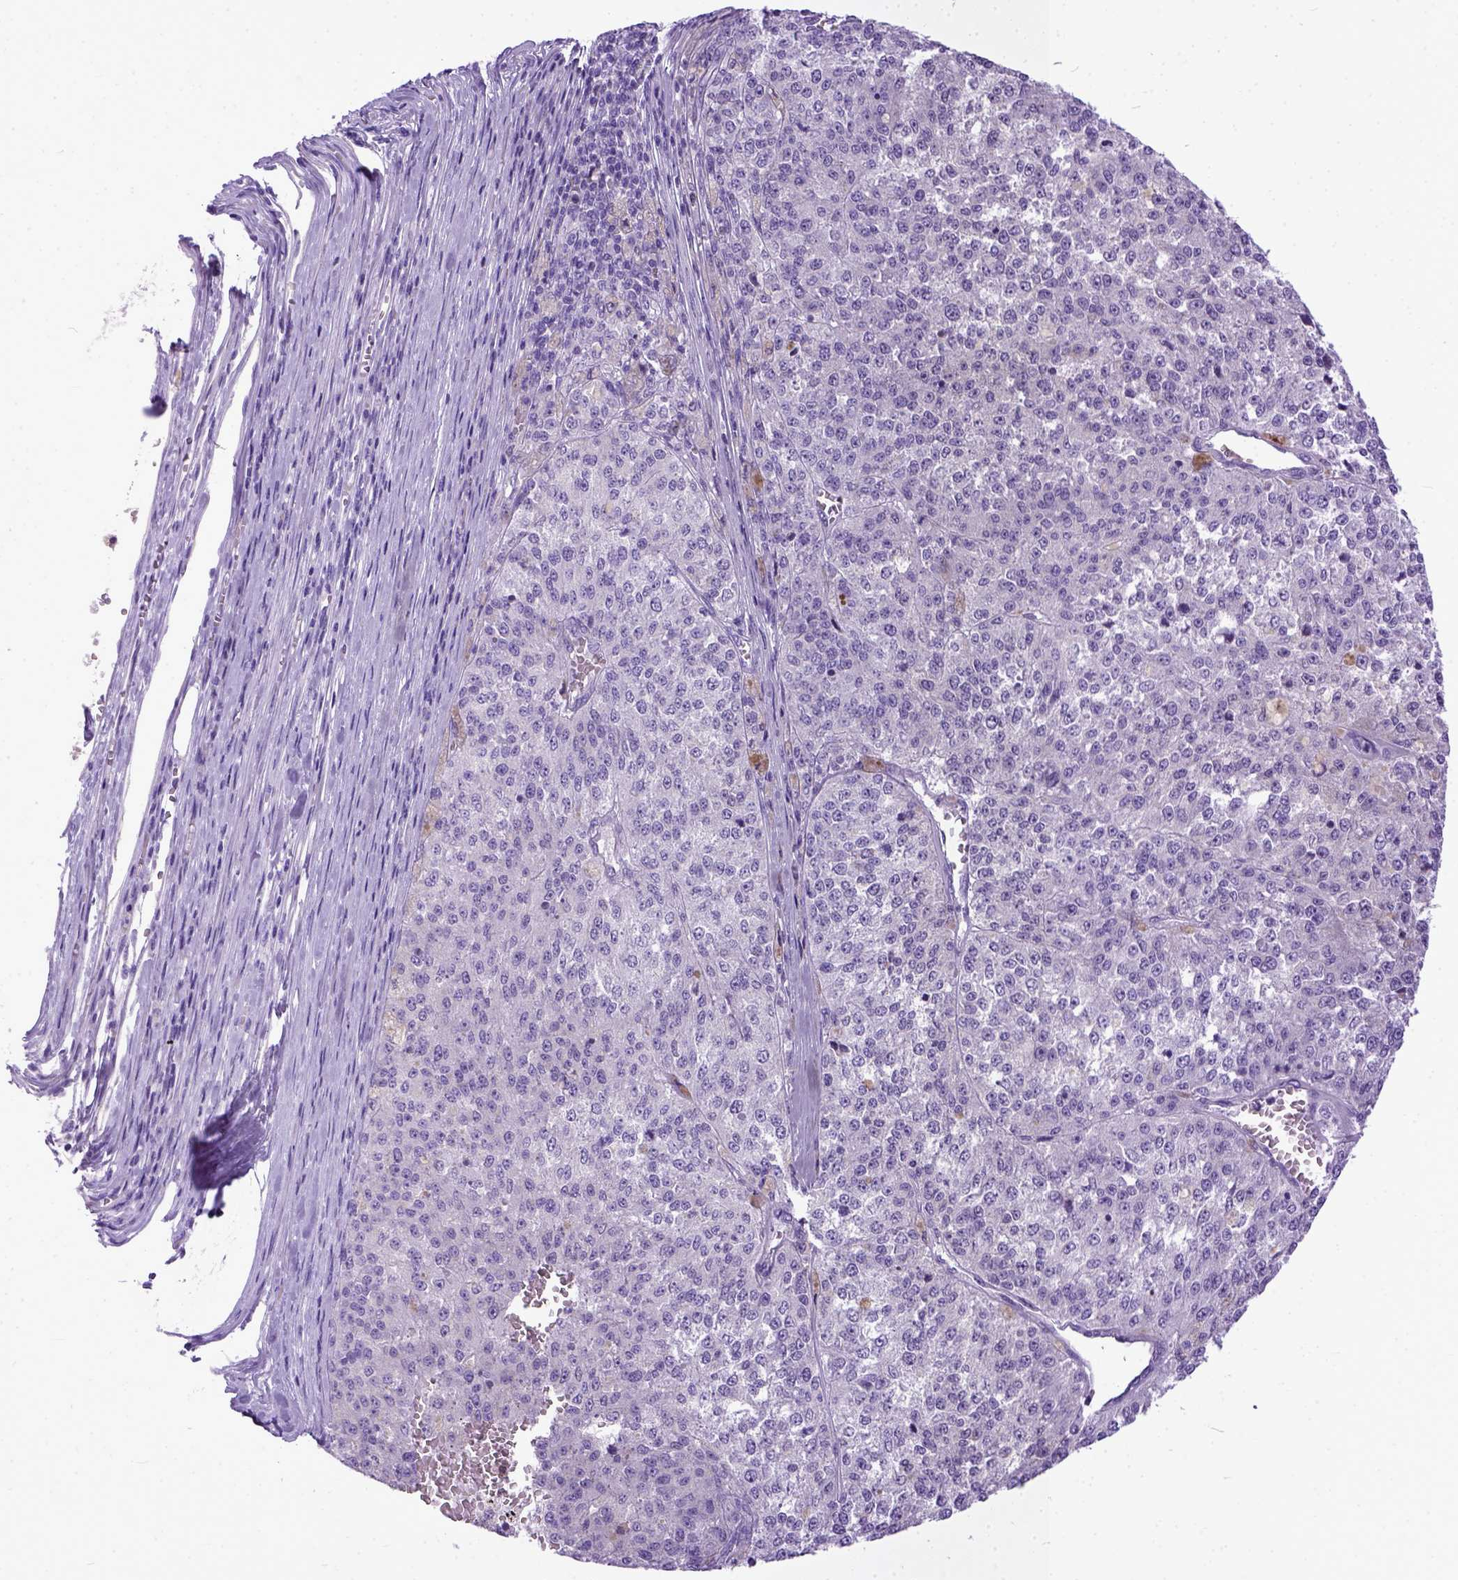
{"staining": {"intensity": "negative", "quantity": "none", "location": "none"}, "tissue": "melanoma", "cell_type": "Tumor cells", "image_type": "cancer", "snomed": [{"axis": "morphology", "description": "Malignant melanoma, Metastatic site"}, {"axis": "topography", "description": "Lymph node"}], "caption": "Tumor cells show no significant positivity in malignant melanoma (metastatic site). (Brightfield microscopy of DAB (3,3'-diaminobenzidine) IHC at high magnification).", "gene": "PPL", "patient": {"sex": "female", "age": 64}}